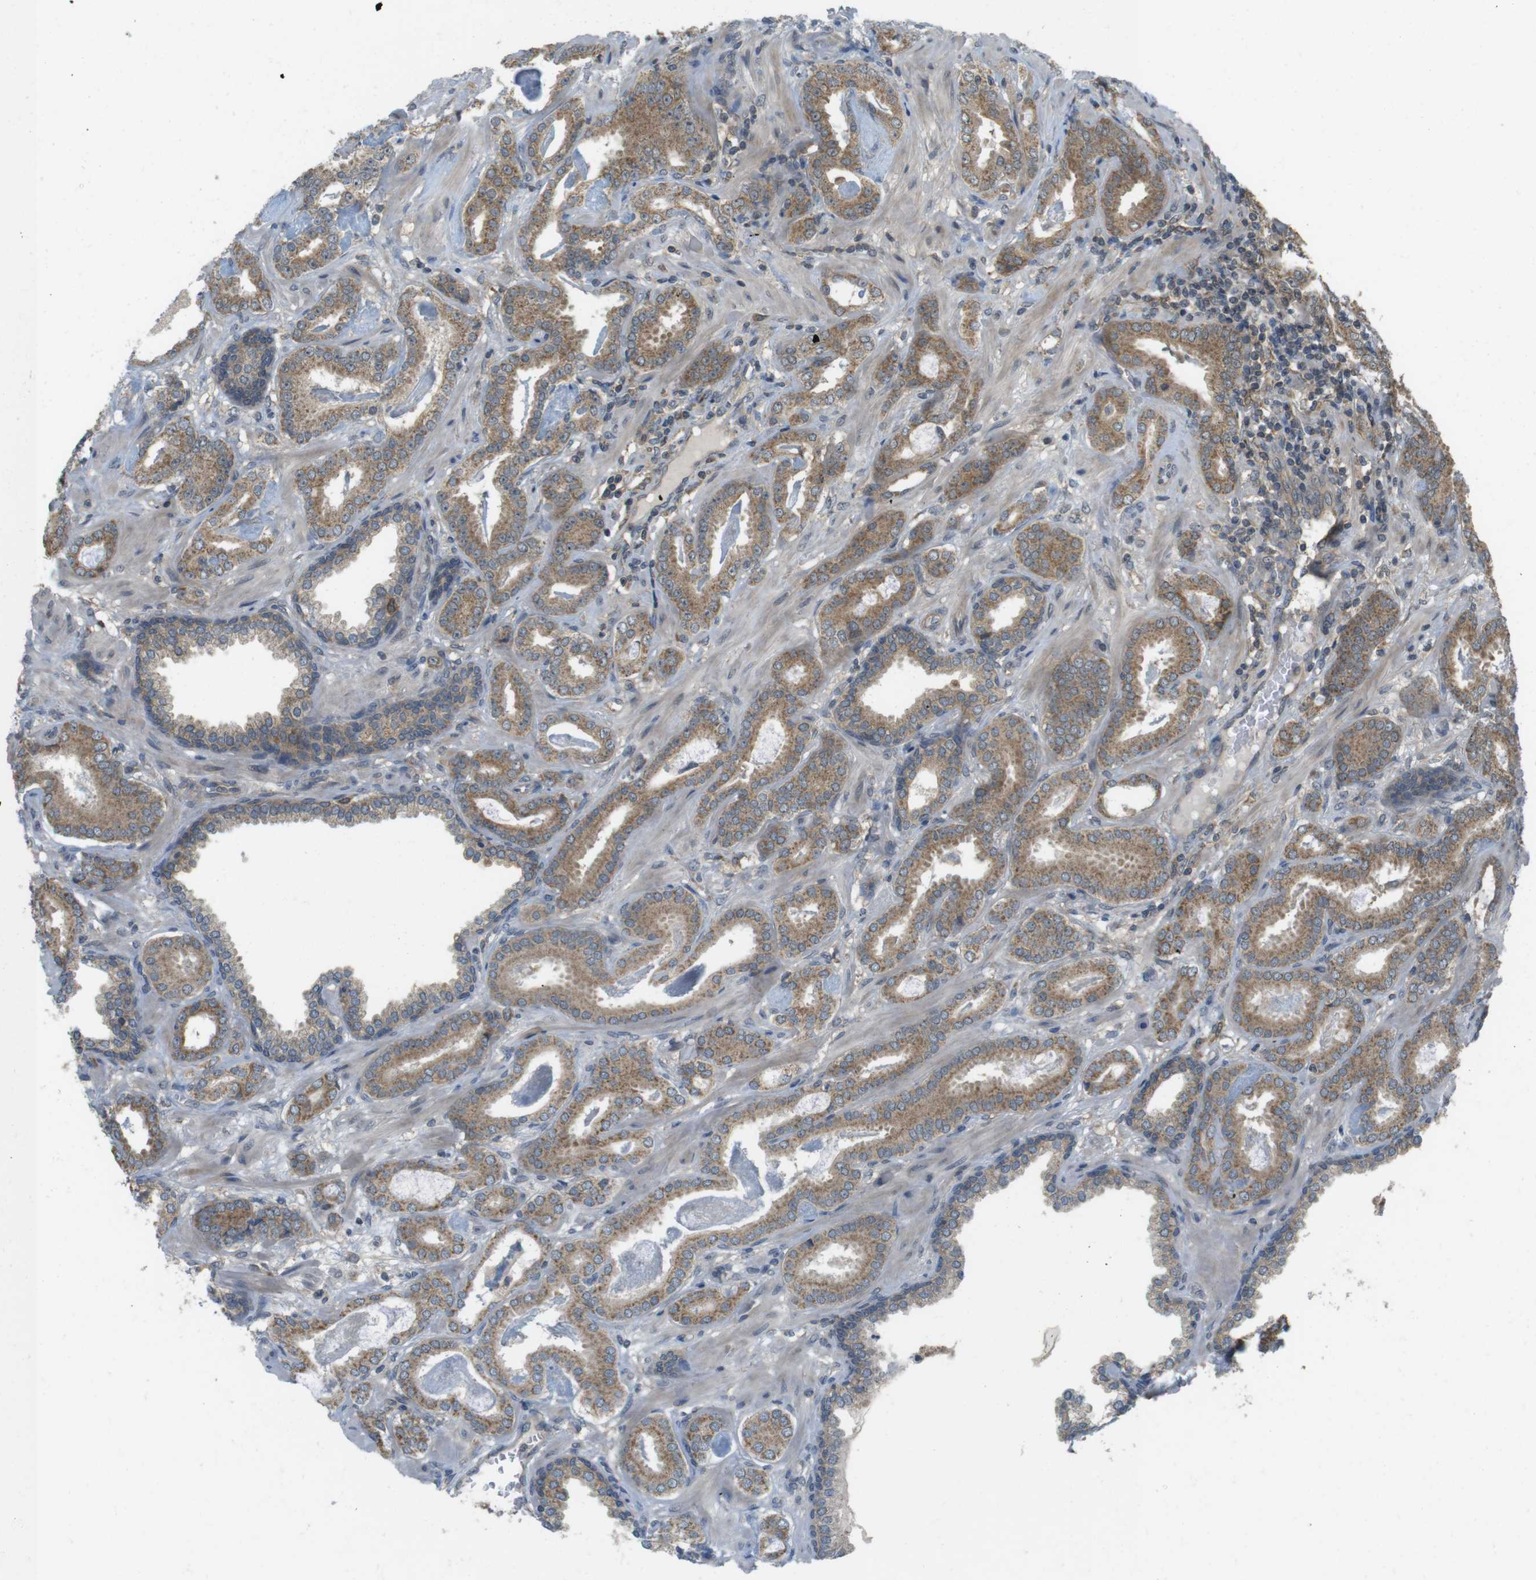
{"staining": {"intensity": "moderate", "quantity": ">75%", "location": "cytoplasmic/membranous"}, "tissue": "prostate cancer", "cell_type": "Tumor cells", "image_type": "cancer", "snomed": [{"axis": "morphology", "description": "Adenocarcinoma, Low grade"}, {"axis": "topography", "description": "Prostate"}], "caption": "Immunohistochemical staining of human prostate low-grade adenocarcinoma exhibits medium levels of moderate cytoplasmic/membranous staining in about >75% of tumor cells.", "gene": "RNF130", "patient": {"sex": "male", "age": 53}}